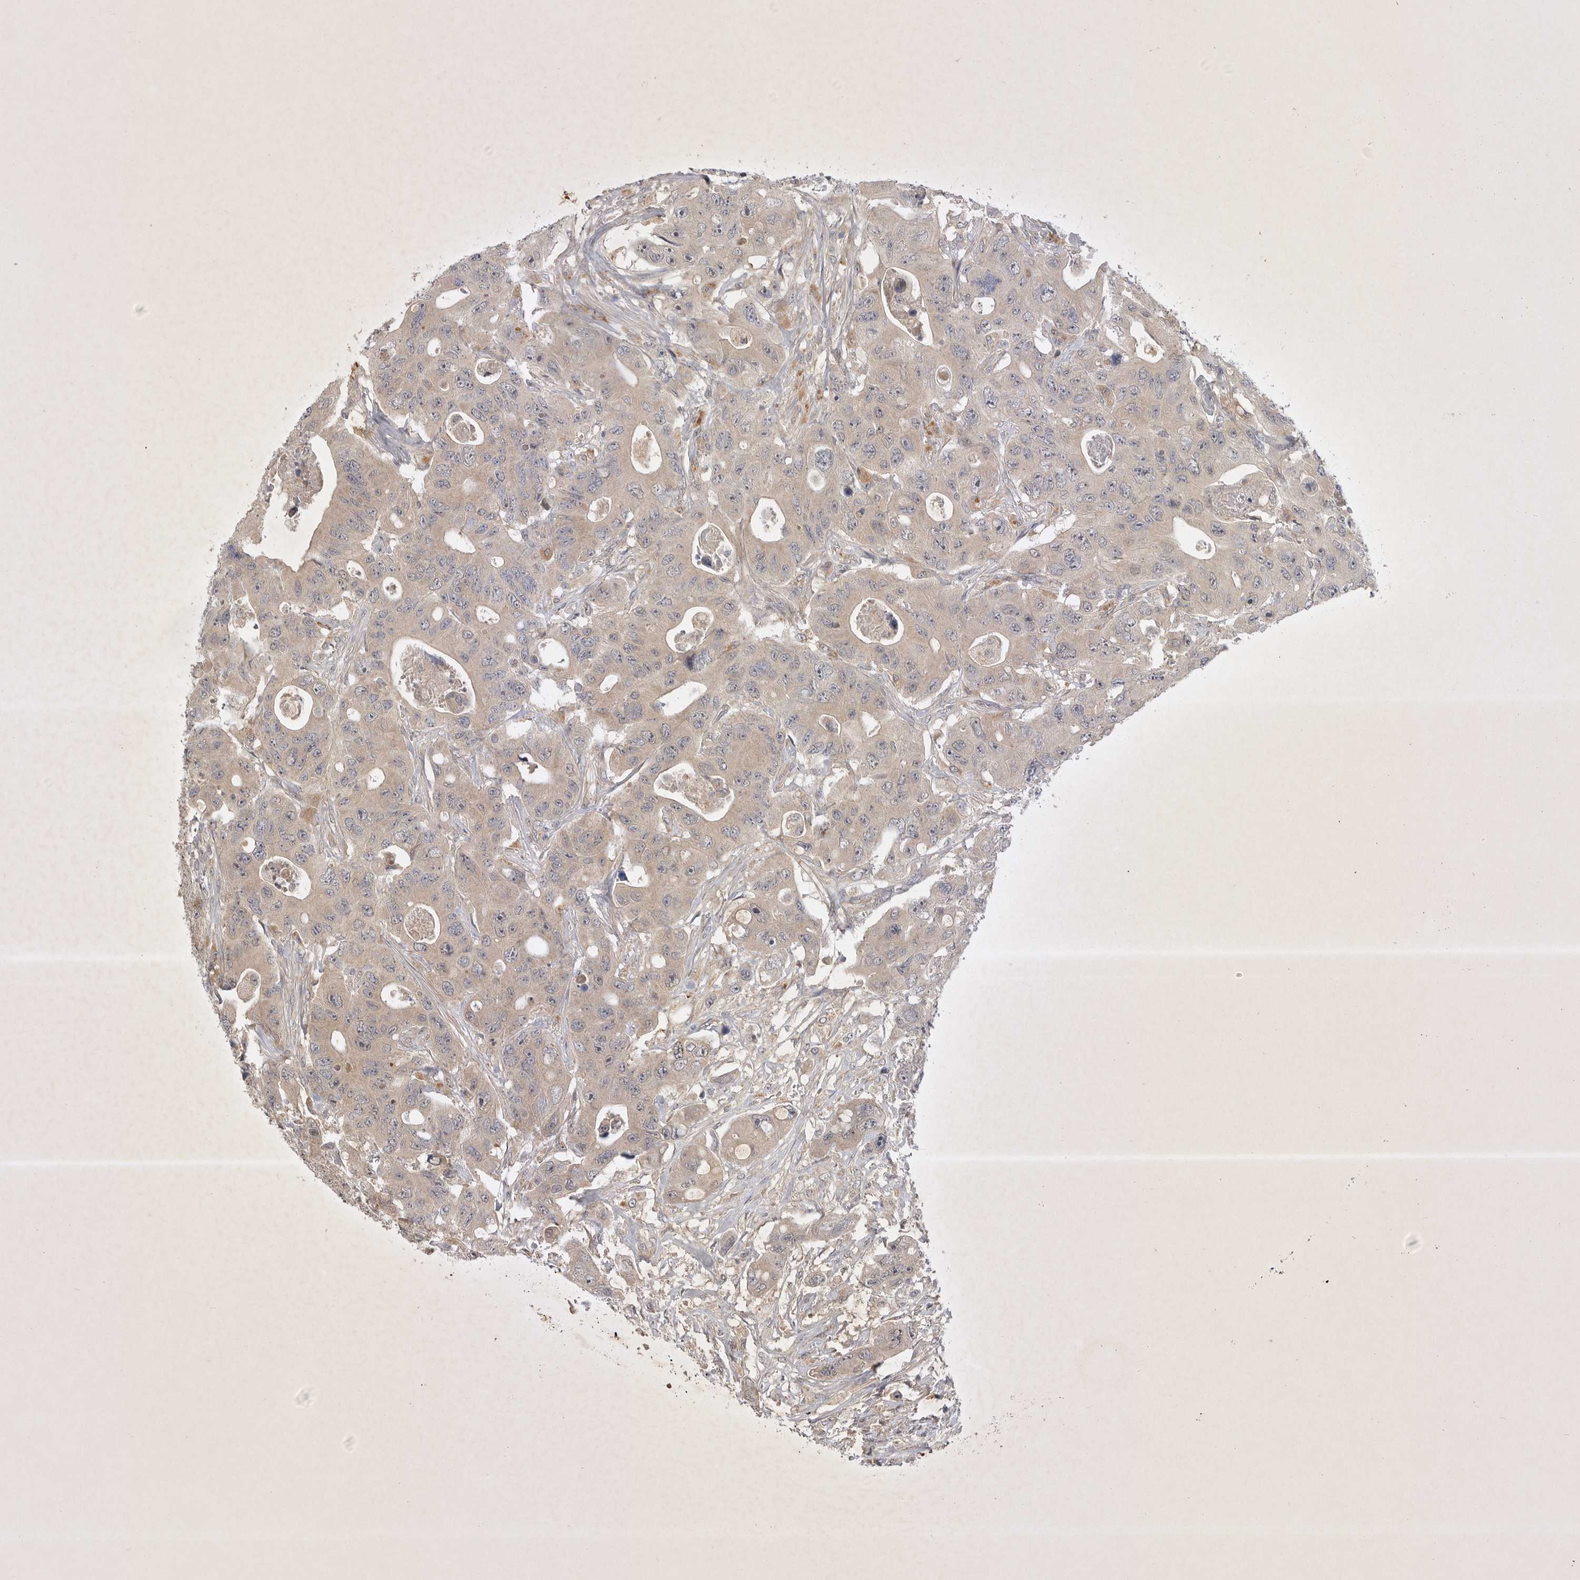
{"staining": {"intensity": "weak", "quantity": ">75%", "location": "cytoplasmic/membranous"}, "tissue": "colorectal cancer", "cell_type": "Tumor cells", "image_type": "cancer", "snomed": [{"axis": "morphology", "description": "Adenocarcinoma, NOS"}, {"axis": "topography", "description": "Colon"}], "caption": "Colorectal cancer stained with a protein marker exhibits weak staining in tumor cells.", "gene": "PTPDC1", "patient": {"sex": "female", "age": 46}}